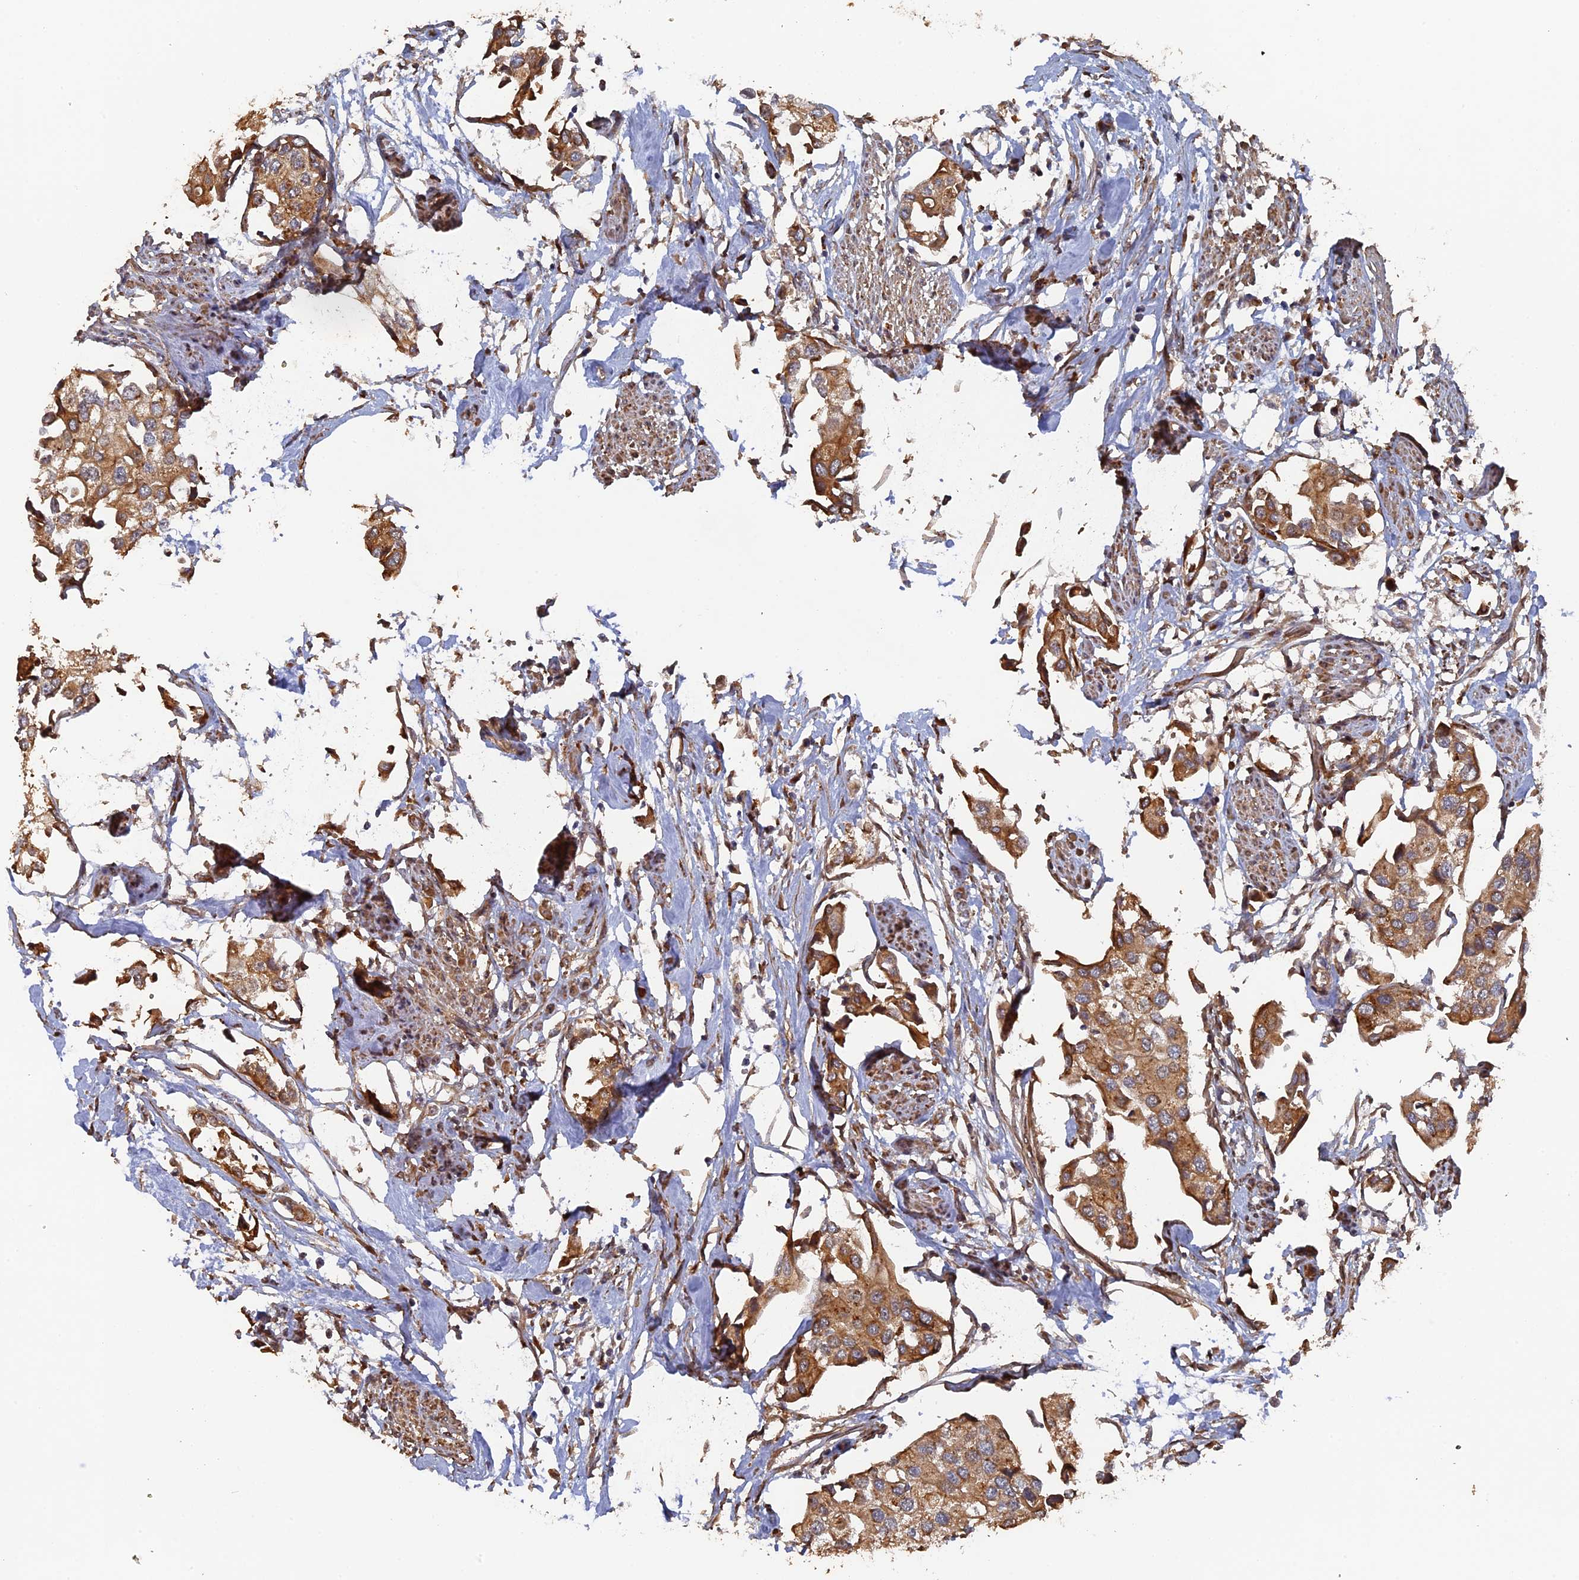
{"staining": {"intensity": "moderate", "quantity": ">75%", "location": "cytoplasmic/membranous"}, "tissue": "urothelial cancer", "cell_type": "Tumor cells", "image_type": "cancer", "snomed": [{"axis": "morphology", "description": "Urothelial carcinoma, High grade"}, {"axis": "topography", "description": "Urinary bladder"}], "caption": "A micrograph of urothelial cancer stained for a protein shows moderate cytoplasmic/membranous brown staining in tumor cells.", "gene": "VPS37C", "patient": {"sex": "male", "age": 64}}